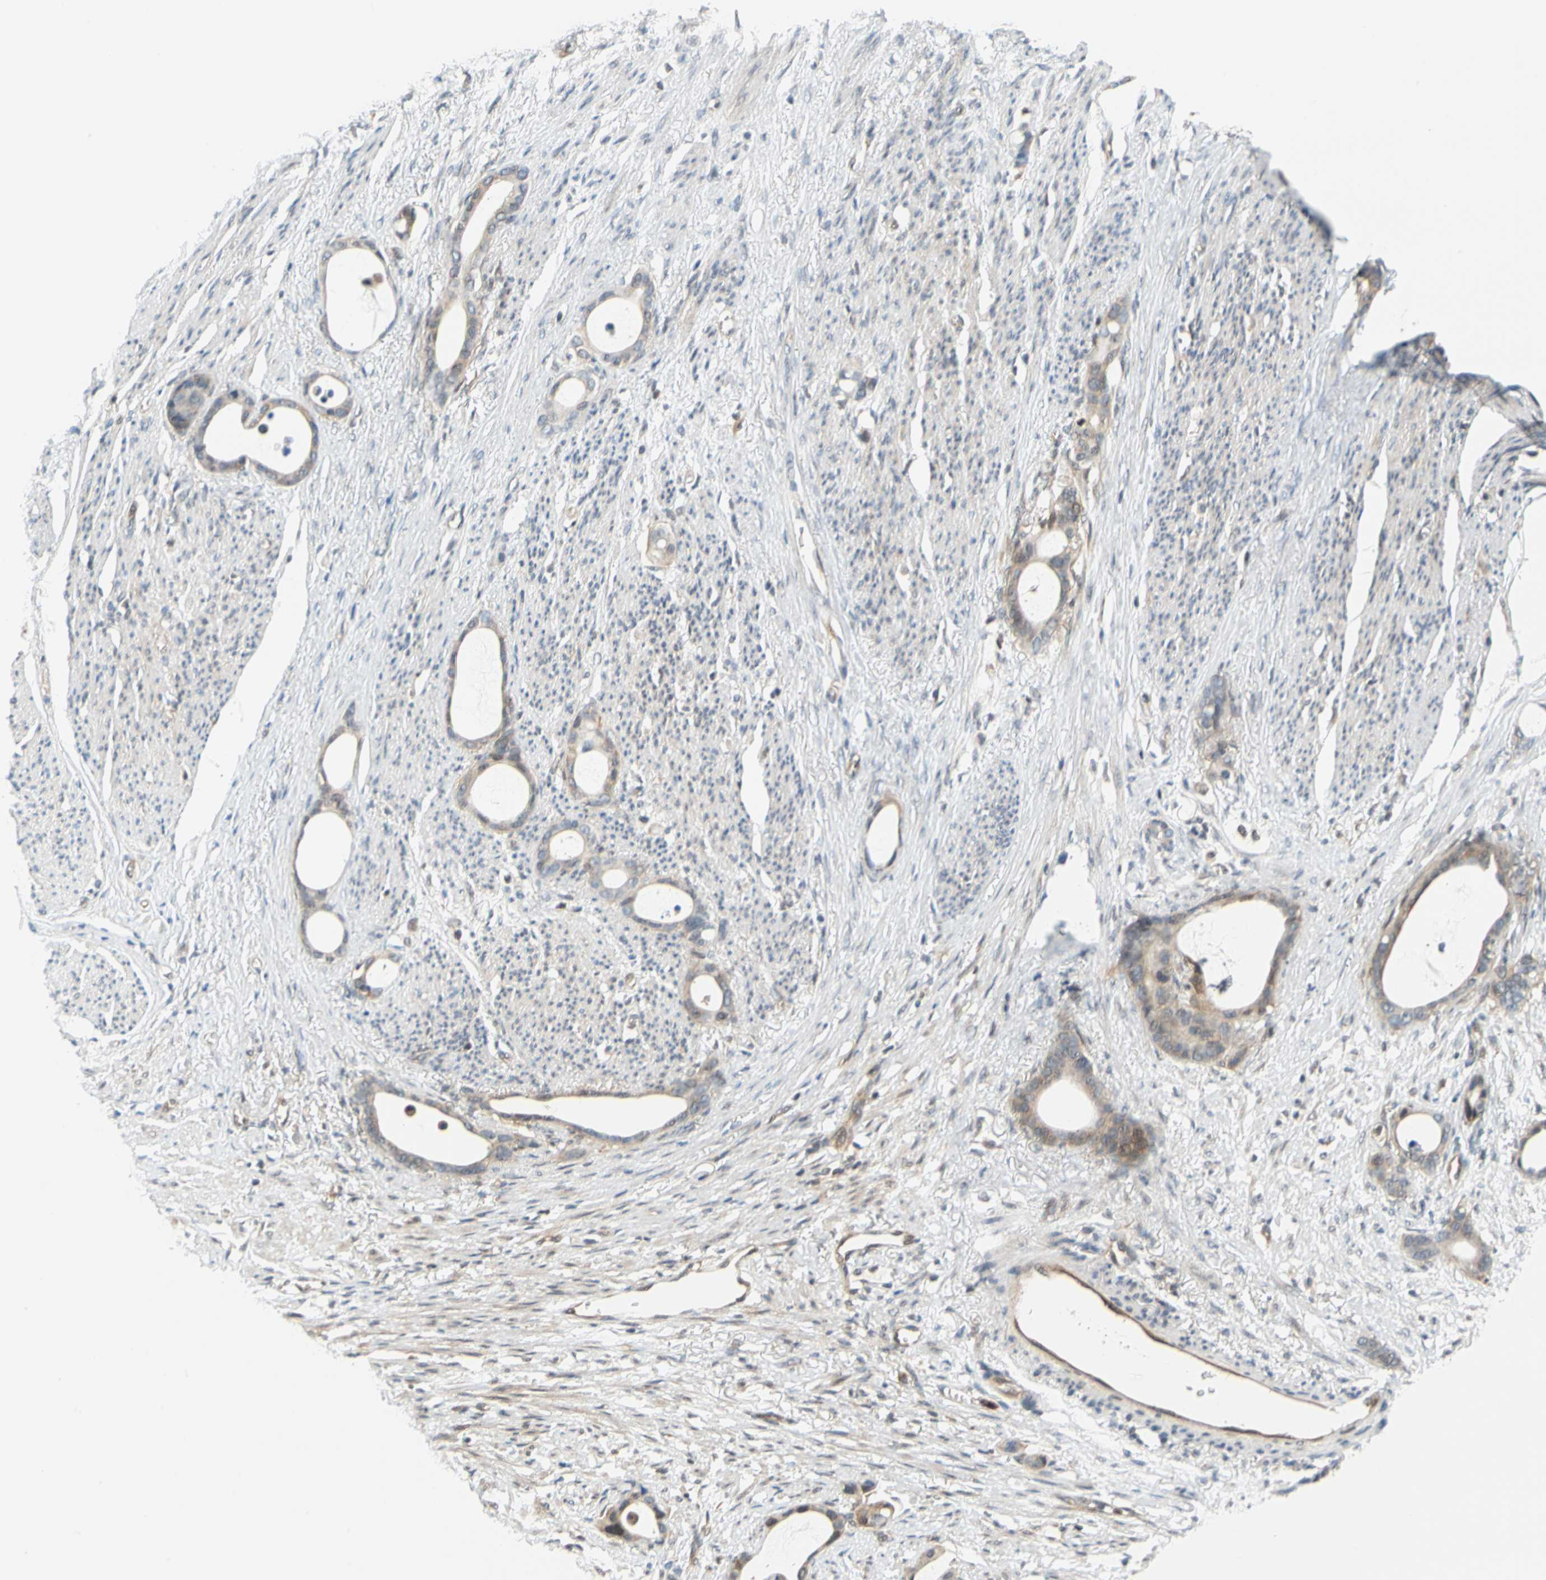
{"staining": {"intensity": "weak", "quantity": "<25%", "location": "cytoplasmic/membranous"}, "tissue": "stomach cancer", "cell_type": "Tumor cells", "image_type": "cancer", "snomed": [{"axis": "morphology", "description": "Adenocarcinoma, NOS"}, {"axis": "topography", "description": "Stomach"}], "caption": "This photomicrograph is of stomach adenocarcinoma stained with IHC to label a protein in brown with the nuclei are counter-stained blue. There is no staining in tumor cells.", "gene": "MAPK9", "patient": {"sex": "female", "age": 75}}